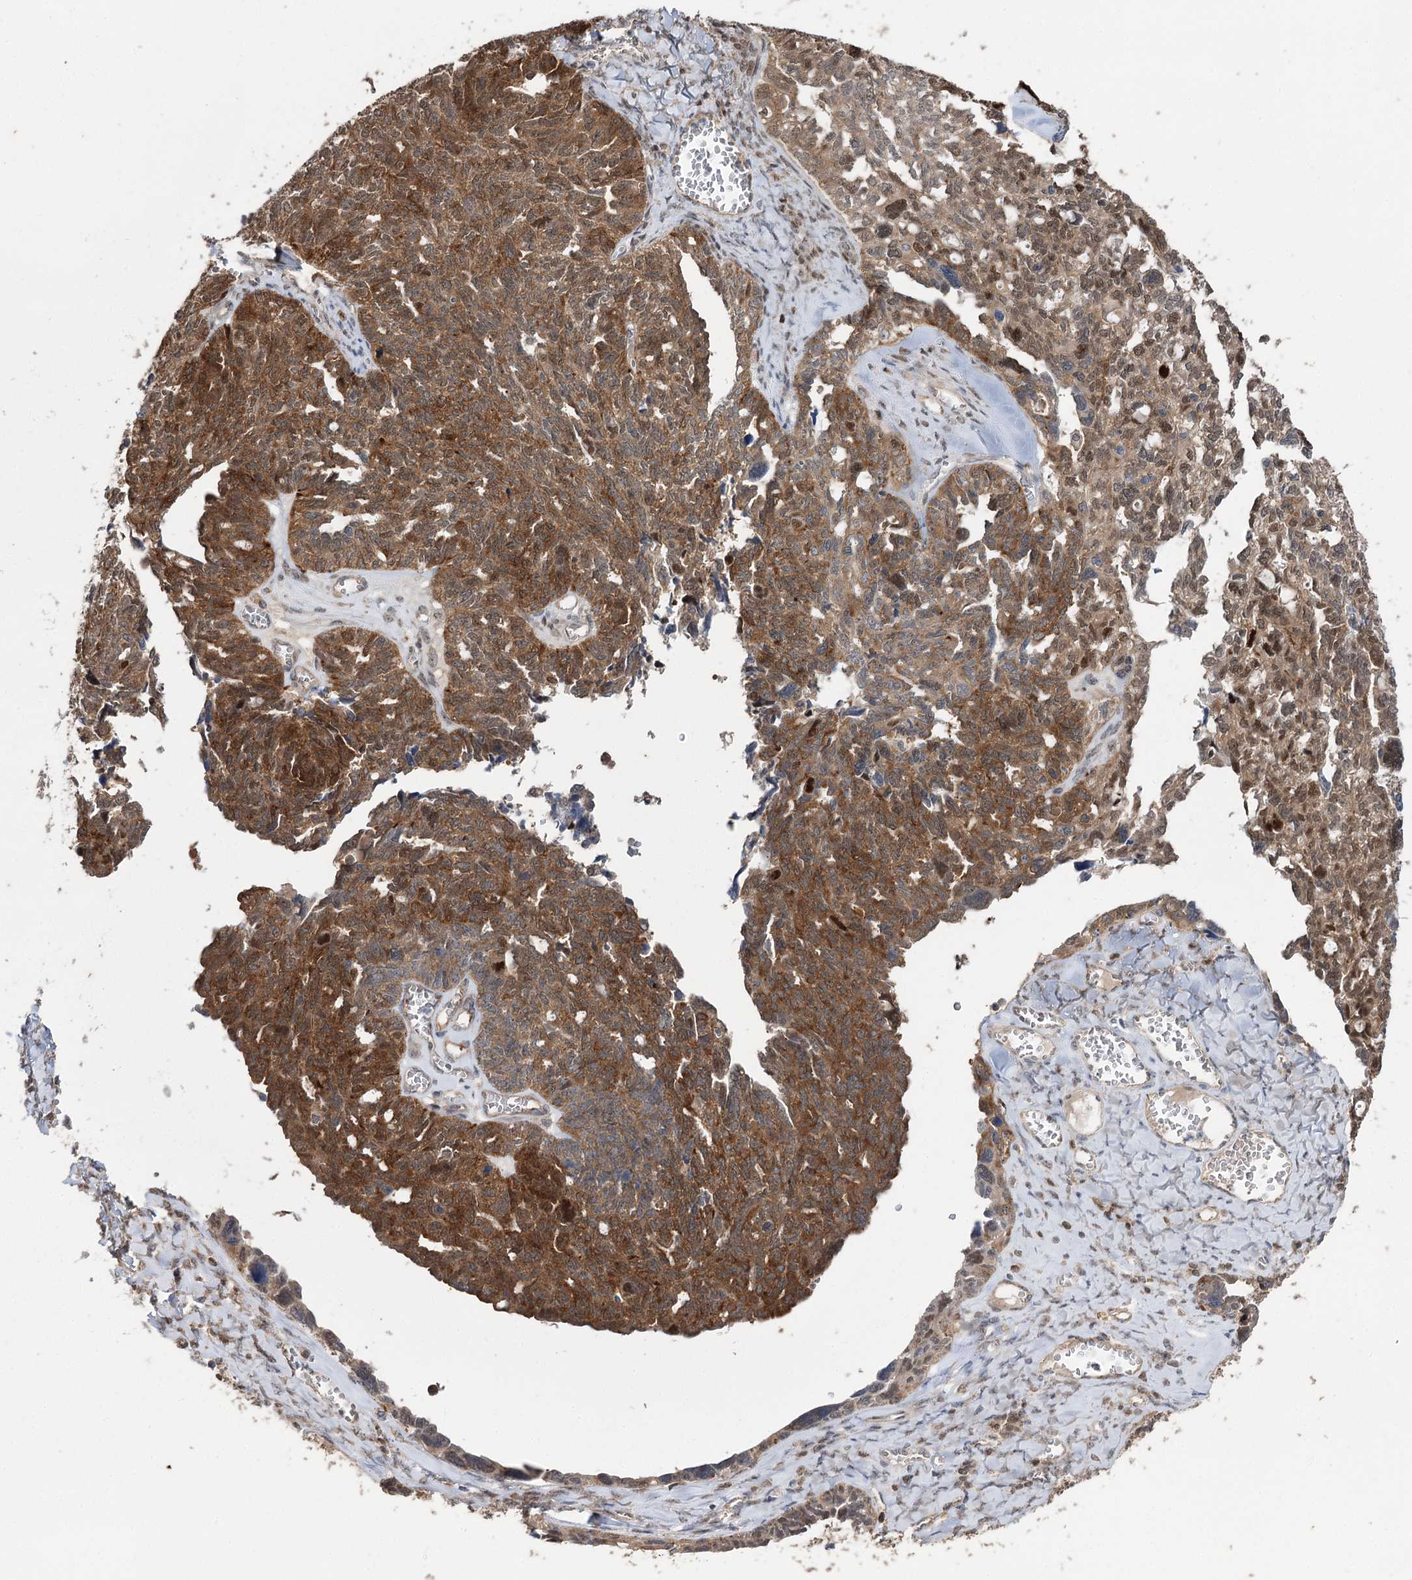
{"staining": {"intensity": "moderate", "quantity": ">75%", "location": "cytoplasmic/membranous"}, "tissue": "ovarian cancer", "cell_type": "Tumor cells", "image_type": "cancer", "snomed": [{"axis": "morphology", "description": "Cystadenocarcinoma, serous, NOS"}, {"axis": "topography", "description": "Ovary"}], "caption": "Brown immunohistochemical staining in human ovarian cancer (serous cystadenocarcinoma) exhibits moderate cytoplasmic/membranous positivity in approximately >75% of tumor cells.", "gene": "STX6", "patient": {"sex": "female", "age": 79}}